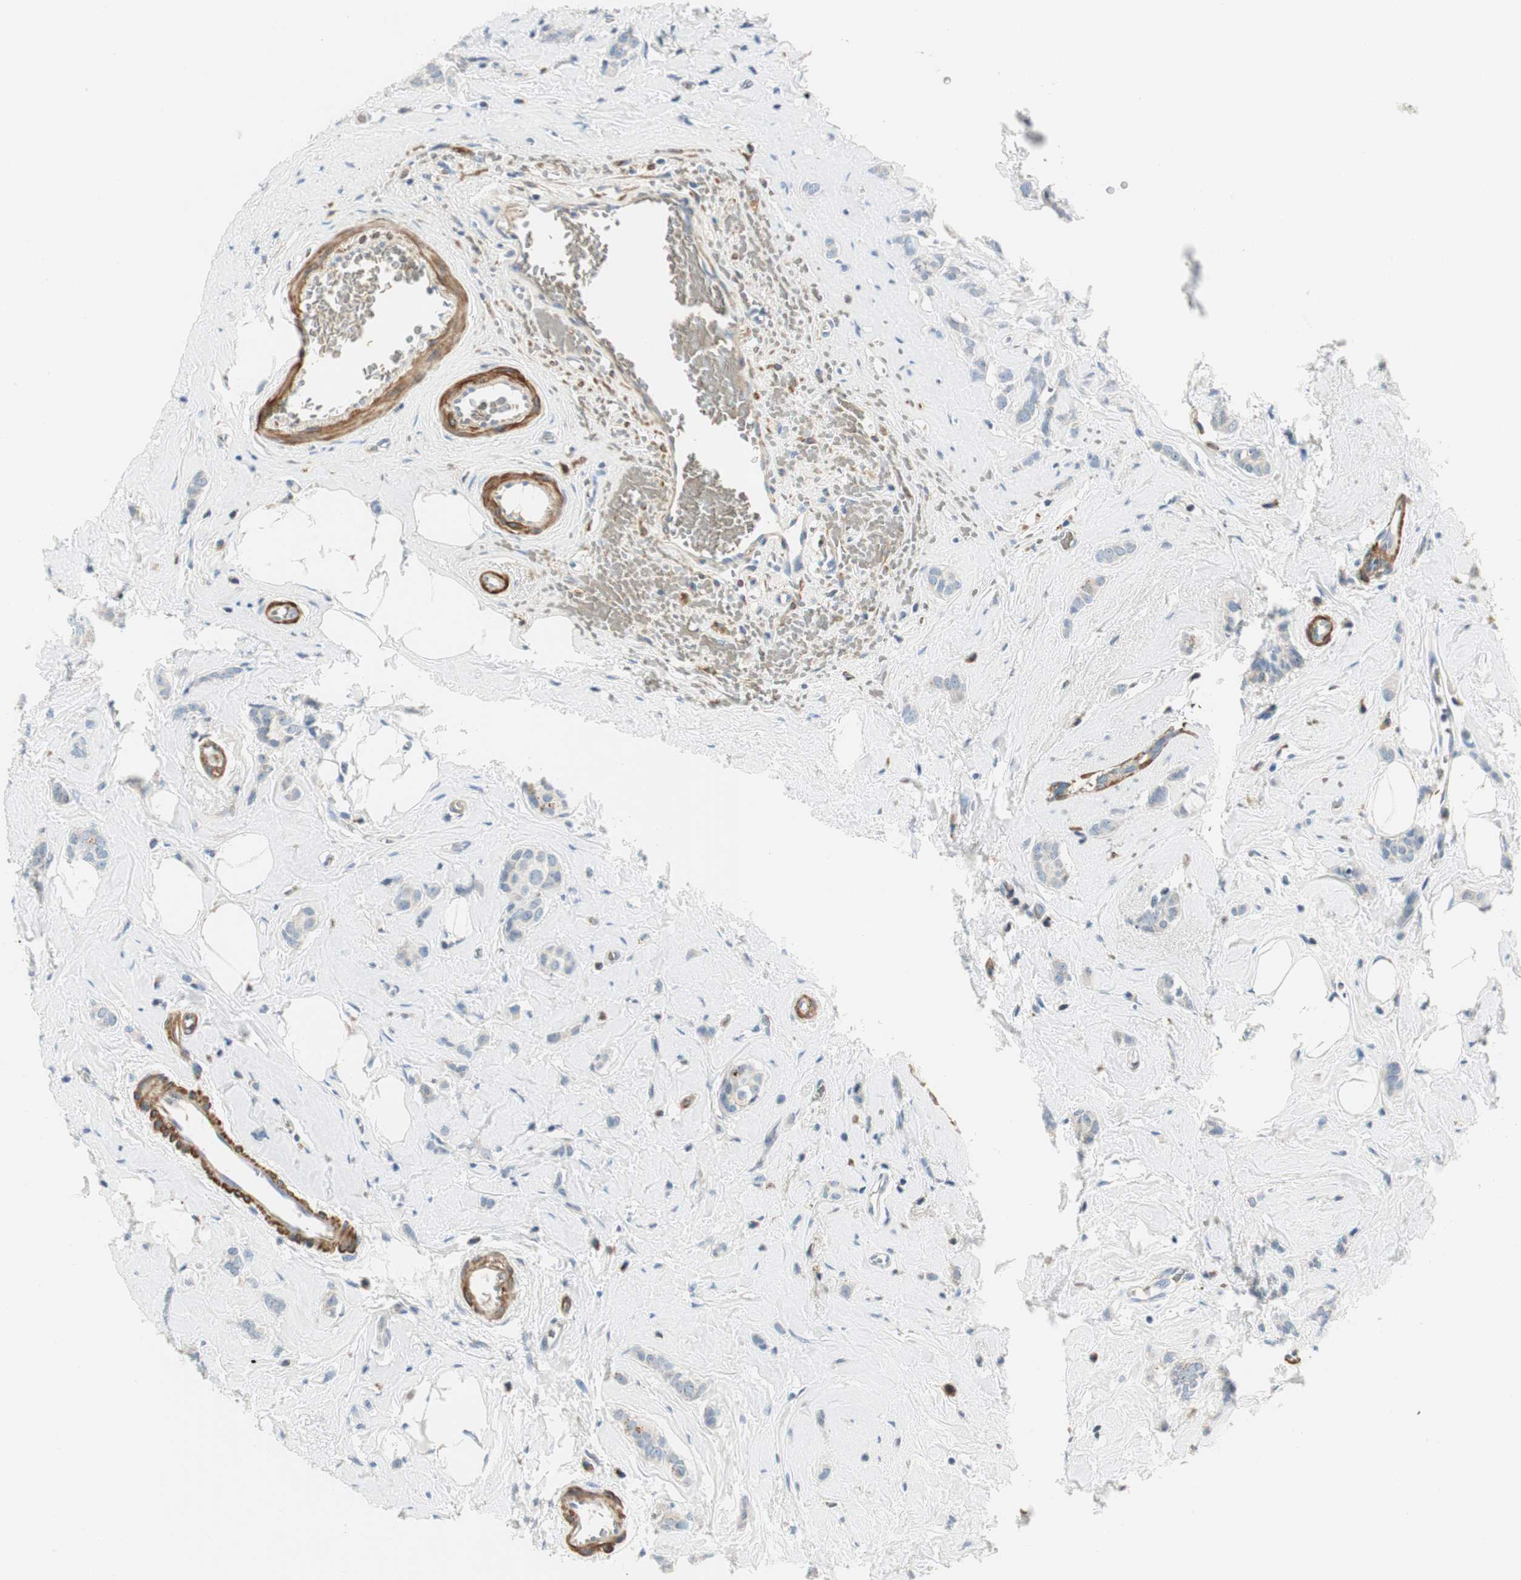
{"staining": {"intensity": "negative", "quantity": "none", "location": "none"}, "tissue": "breast cancer", "cell_type": "Tumor cells", "image_type": "cancer", "snomed": [{"axis": "morphology", "description": "Lobular carcinoma"}, {"axis": "topography", "description": "Breast"}], "caption": "Histopathology image shows no protein expression in tumor cells of breast cancer tissue.", "gene": "RORB", "patient": {"sex": "female", "age": 60}}